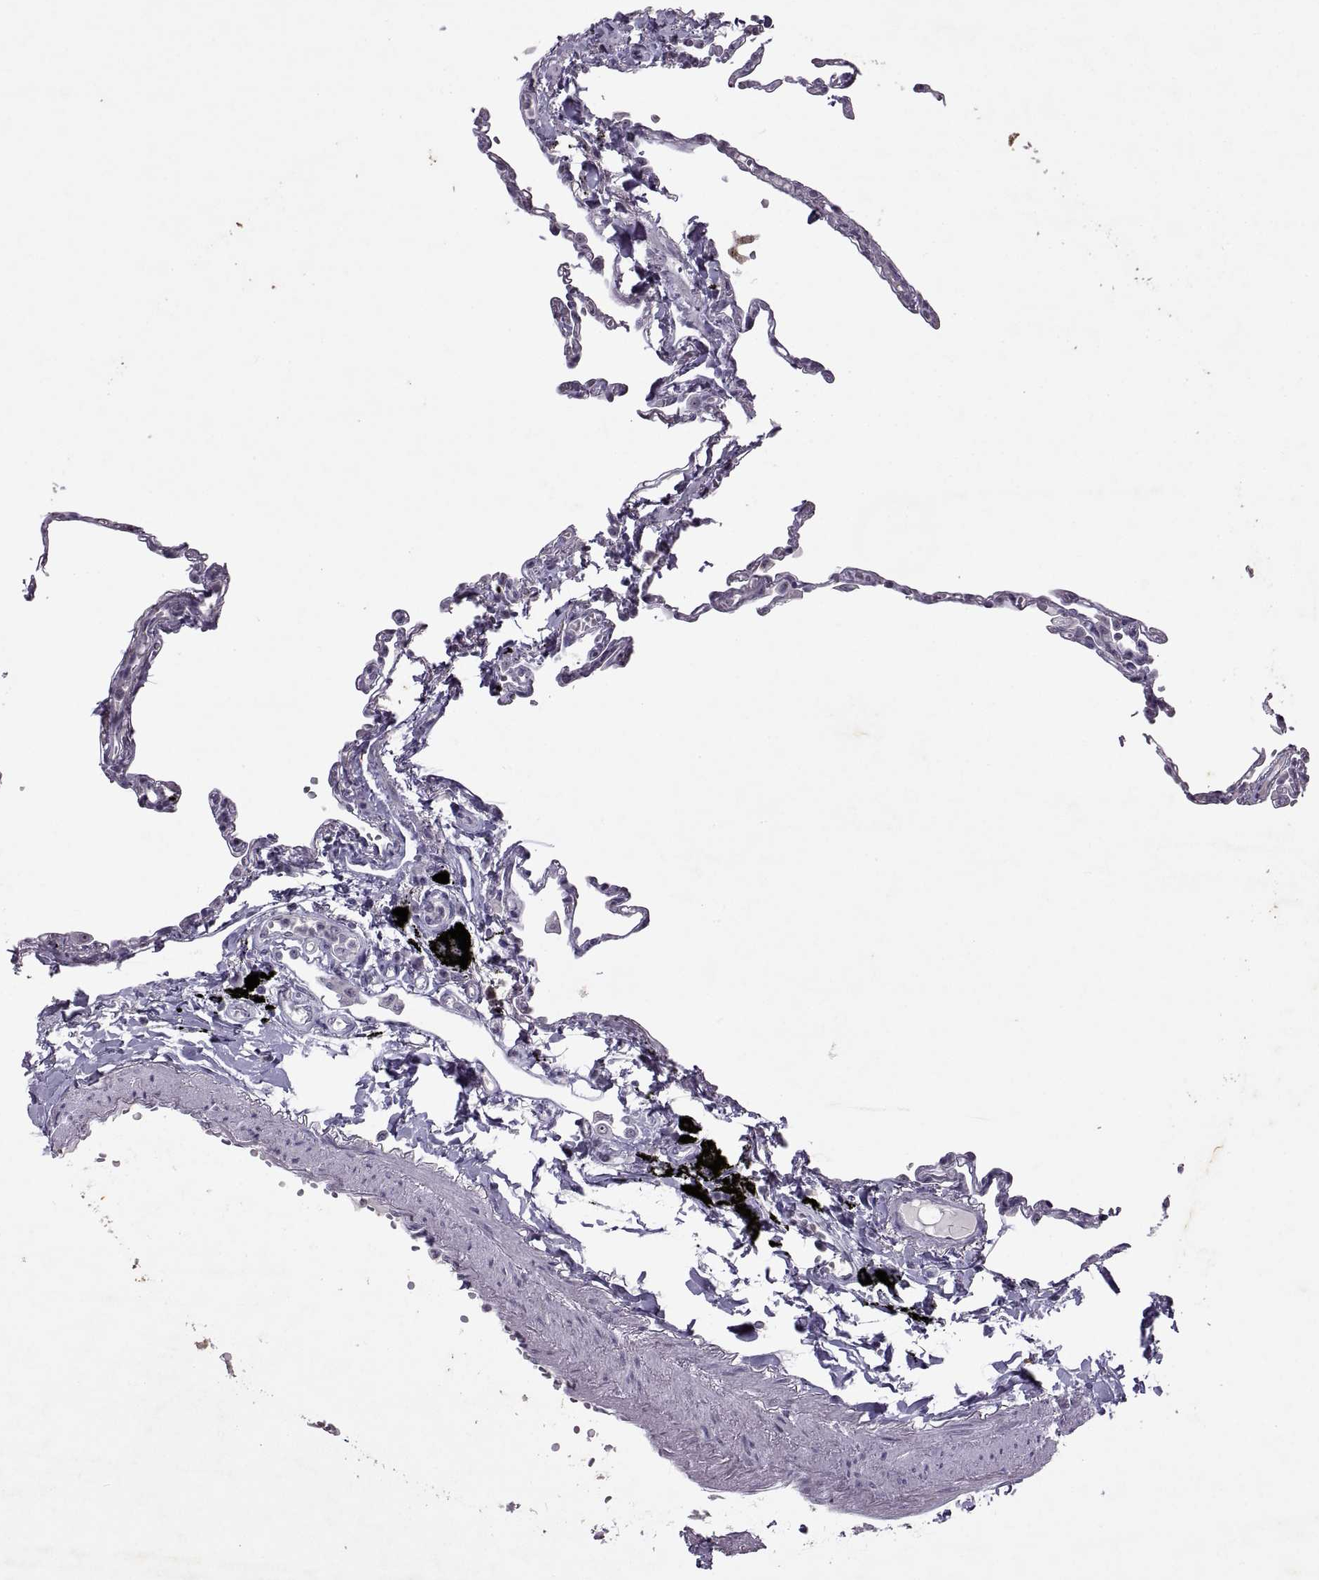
{"staining": {"intensity": "negative", "quantity": "none", "location": "none"}, "tissue": "lung", "cell_type": "Alveolar cells", "image_type": "normal", "snomed": [{"axis": "morphology", "description": "Normal tissue, NOS"}, {"axis": "topography", "description": "Lung"}], "caption": "High power microscopy histopathology image of an IHC image of normal lung, revealing no significant expression in alveolar cells.", "gene": "SINHCAF", "patient": {"sex": "male", "age": 78}}